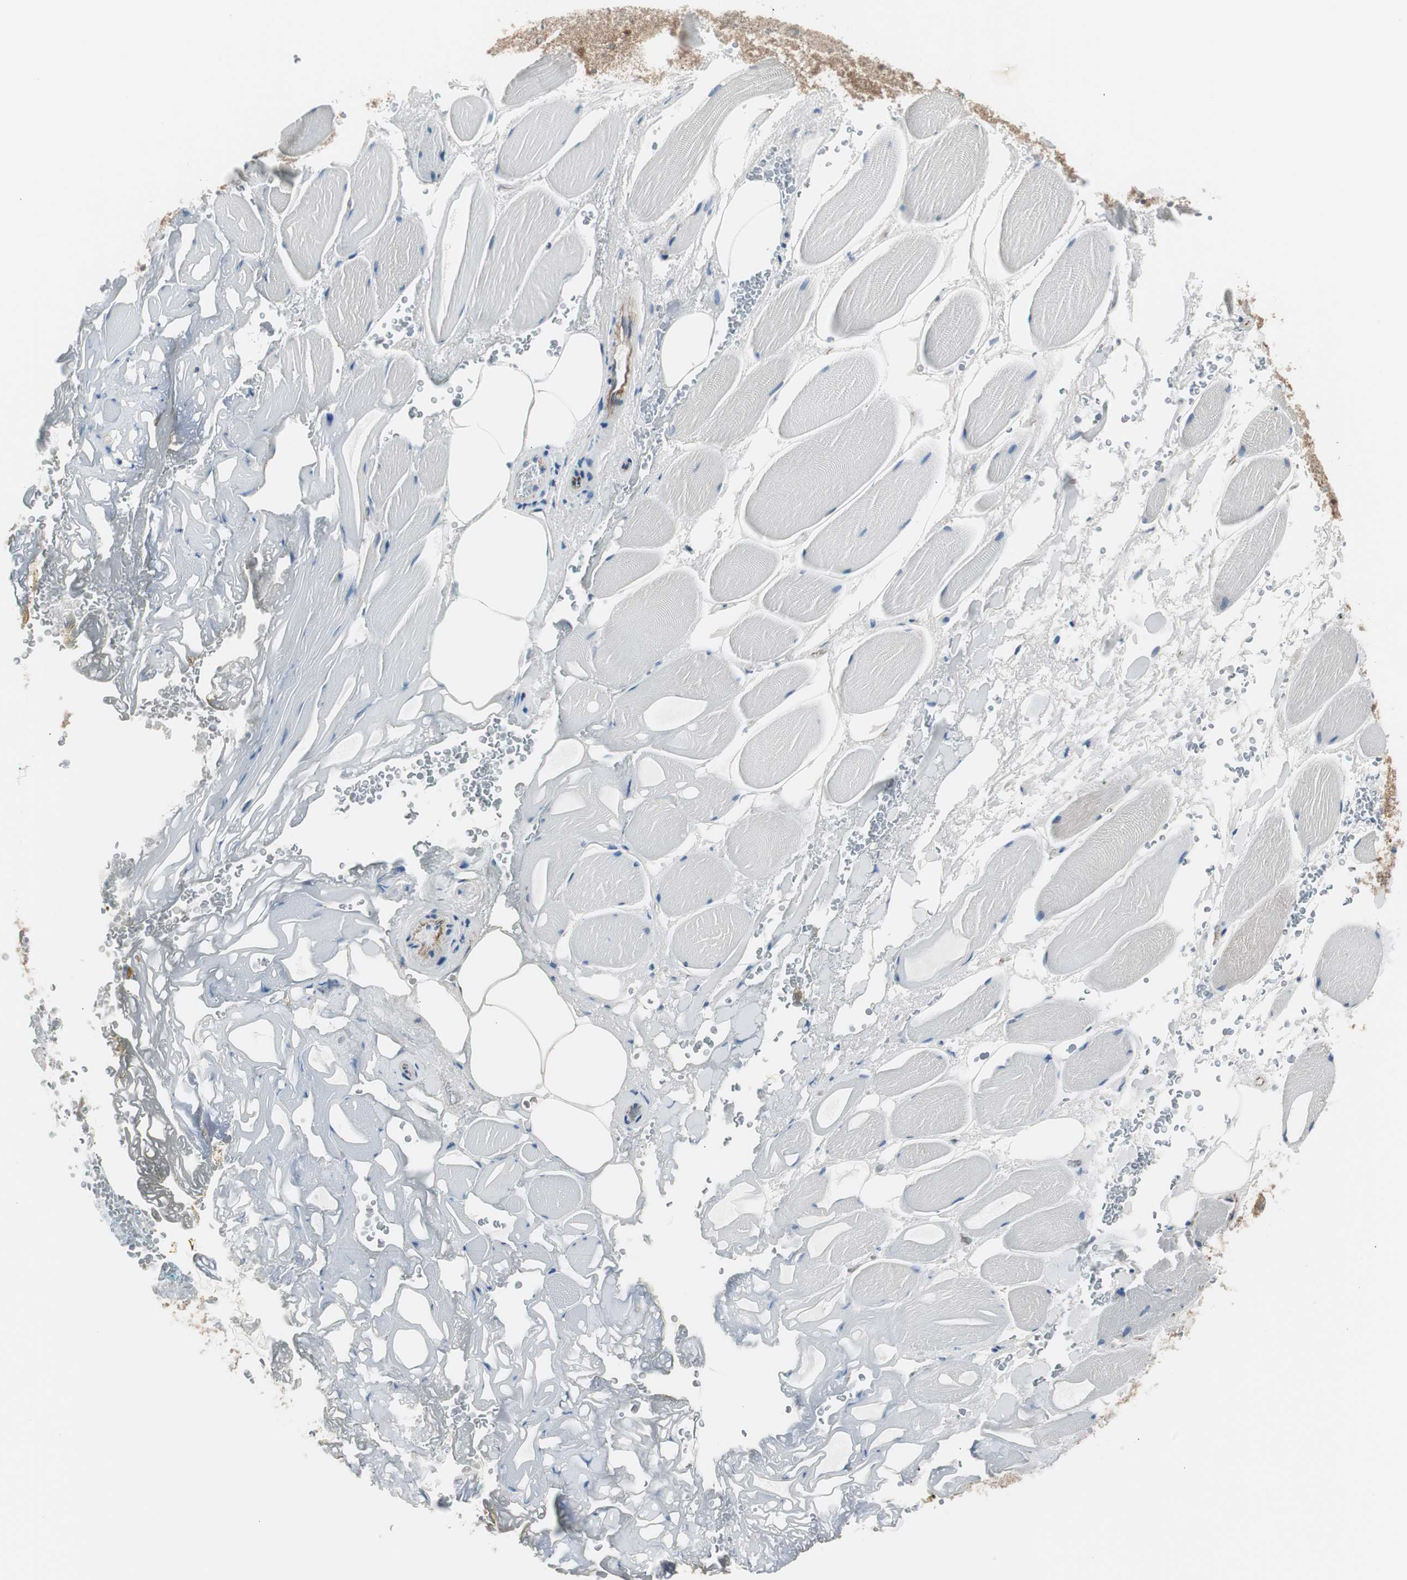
{"staining": {"intensity": "weak", "quantity": "<25%", "location": "cytoplasmic/membranous"}, "tissue": "adipose tissue", "cell_type": "Adipocytes", "image_type": "normal", "snomed": [{"axis": "morphology", "description": "Normal tissue, NOS"}, {"axis": "topography", "description": "Soft tissue"}, {"axis": "topography", "description": "Peripheral nerve tissue"}], "caption": "Immunohistochemistry histopathology image of normal human adipose tissue stained for a protein (brown), which shows no positivity in adipocytes. (Stains: DAB IHC with hematoxylin counter stain, Microscopy: brightfield microscopy at high magnification).", "gene": "STXBP4", "patient": {"sex": "female", "age": 71}}